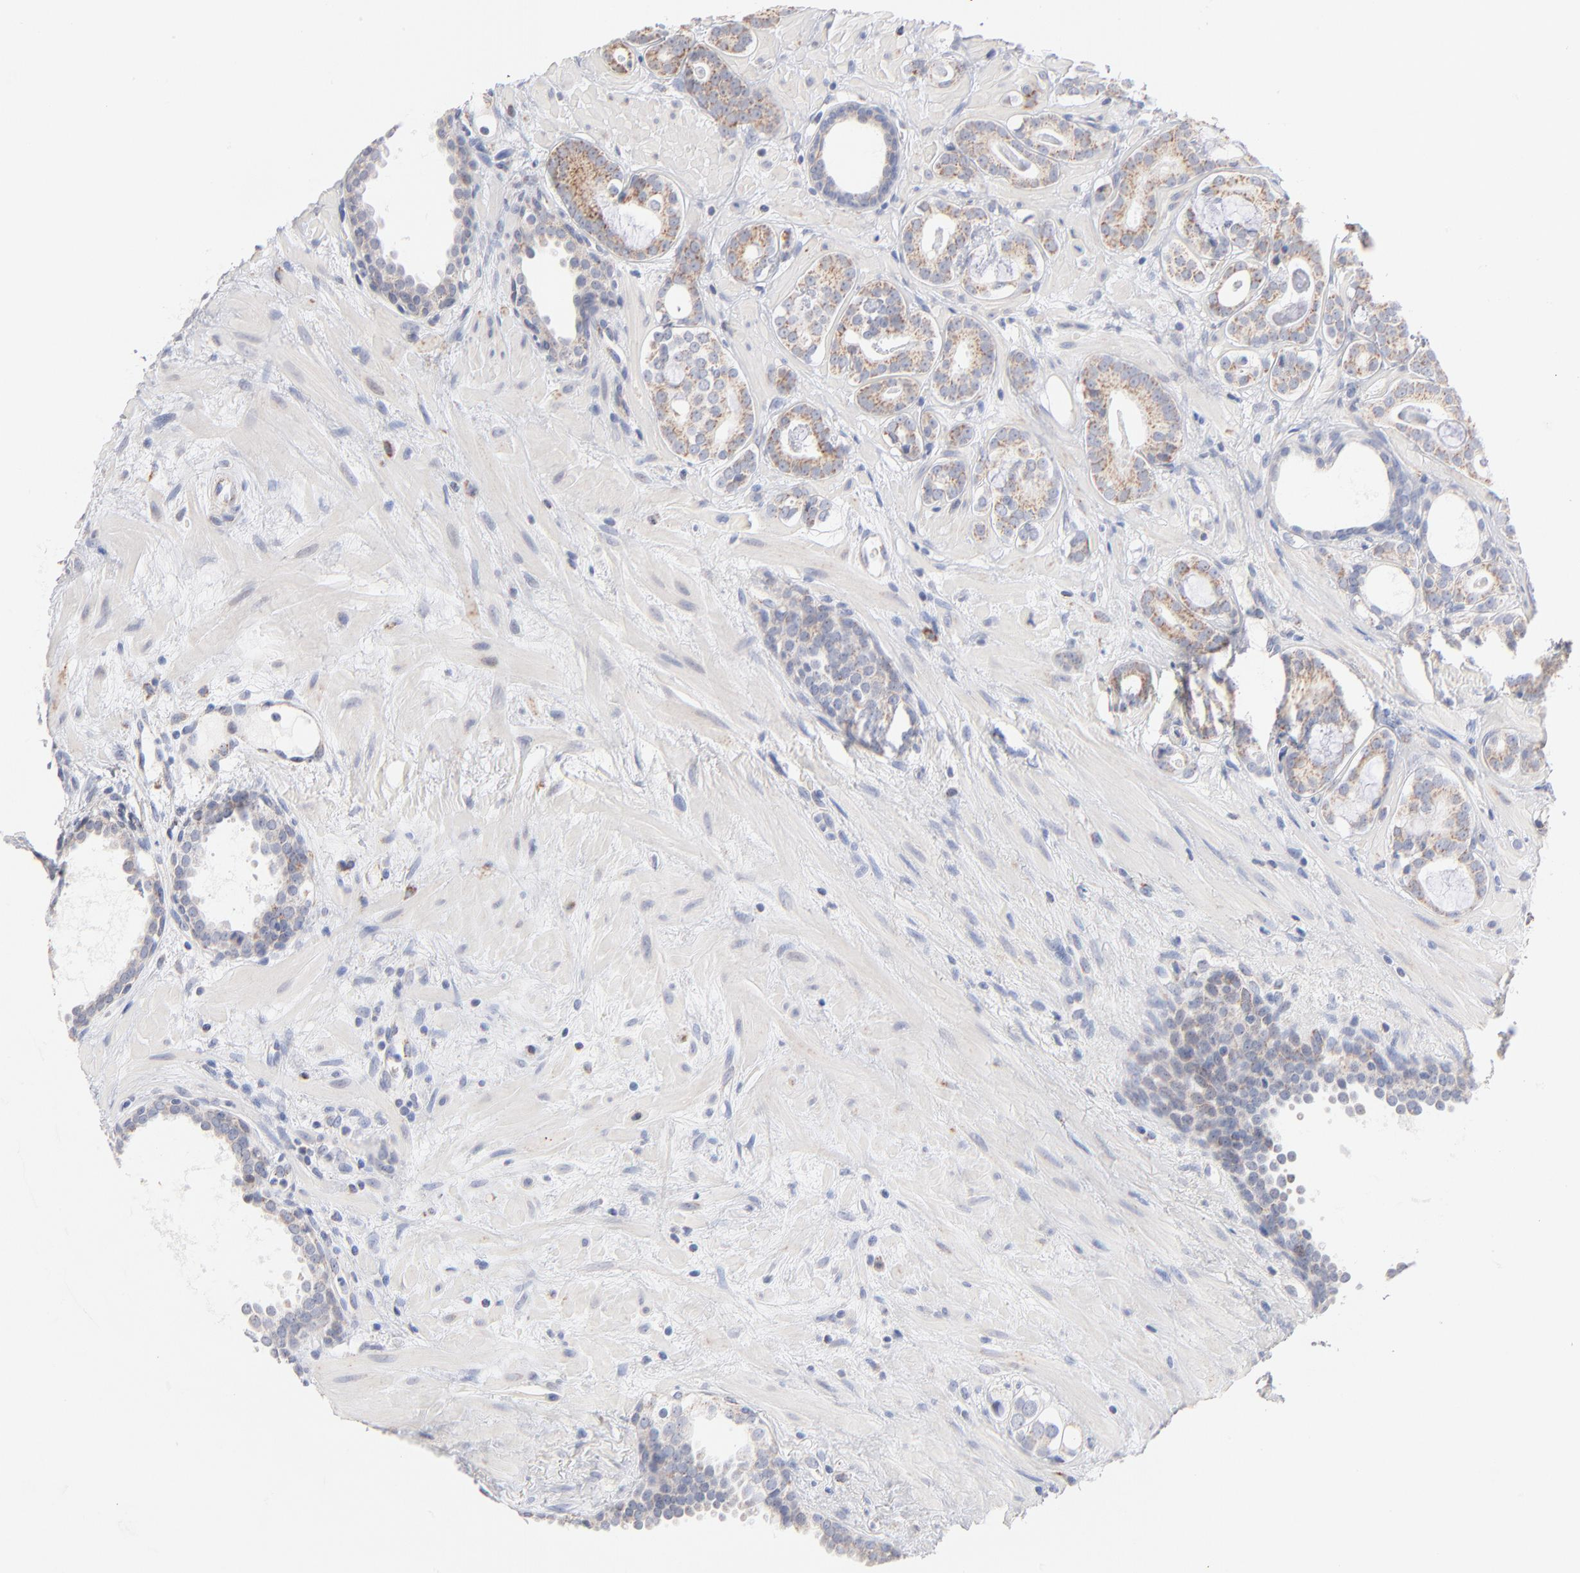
{"staining": {"intensity": "moderate", "quantity": ">75%", "location": "cytoplasmic/membranous"}, "tissue": "prostate cancer", "cell_type": "Tumor cells", "image_type": "cancer", "snomed": [{"axis": "morphology", "description": "Adenocarcinoma, Low grade"}, {"axis": "topography", "description": "Prostate"}], "caption": "Protein expression by IHC shows moderate cytoplasmic/membranous staining in approximately >75% of tumor cells in prostate low-grade adenocarcinoma.", "gene": "MRPL58", "patient": {"sex": "male", "age": 57}}